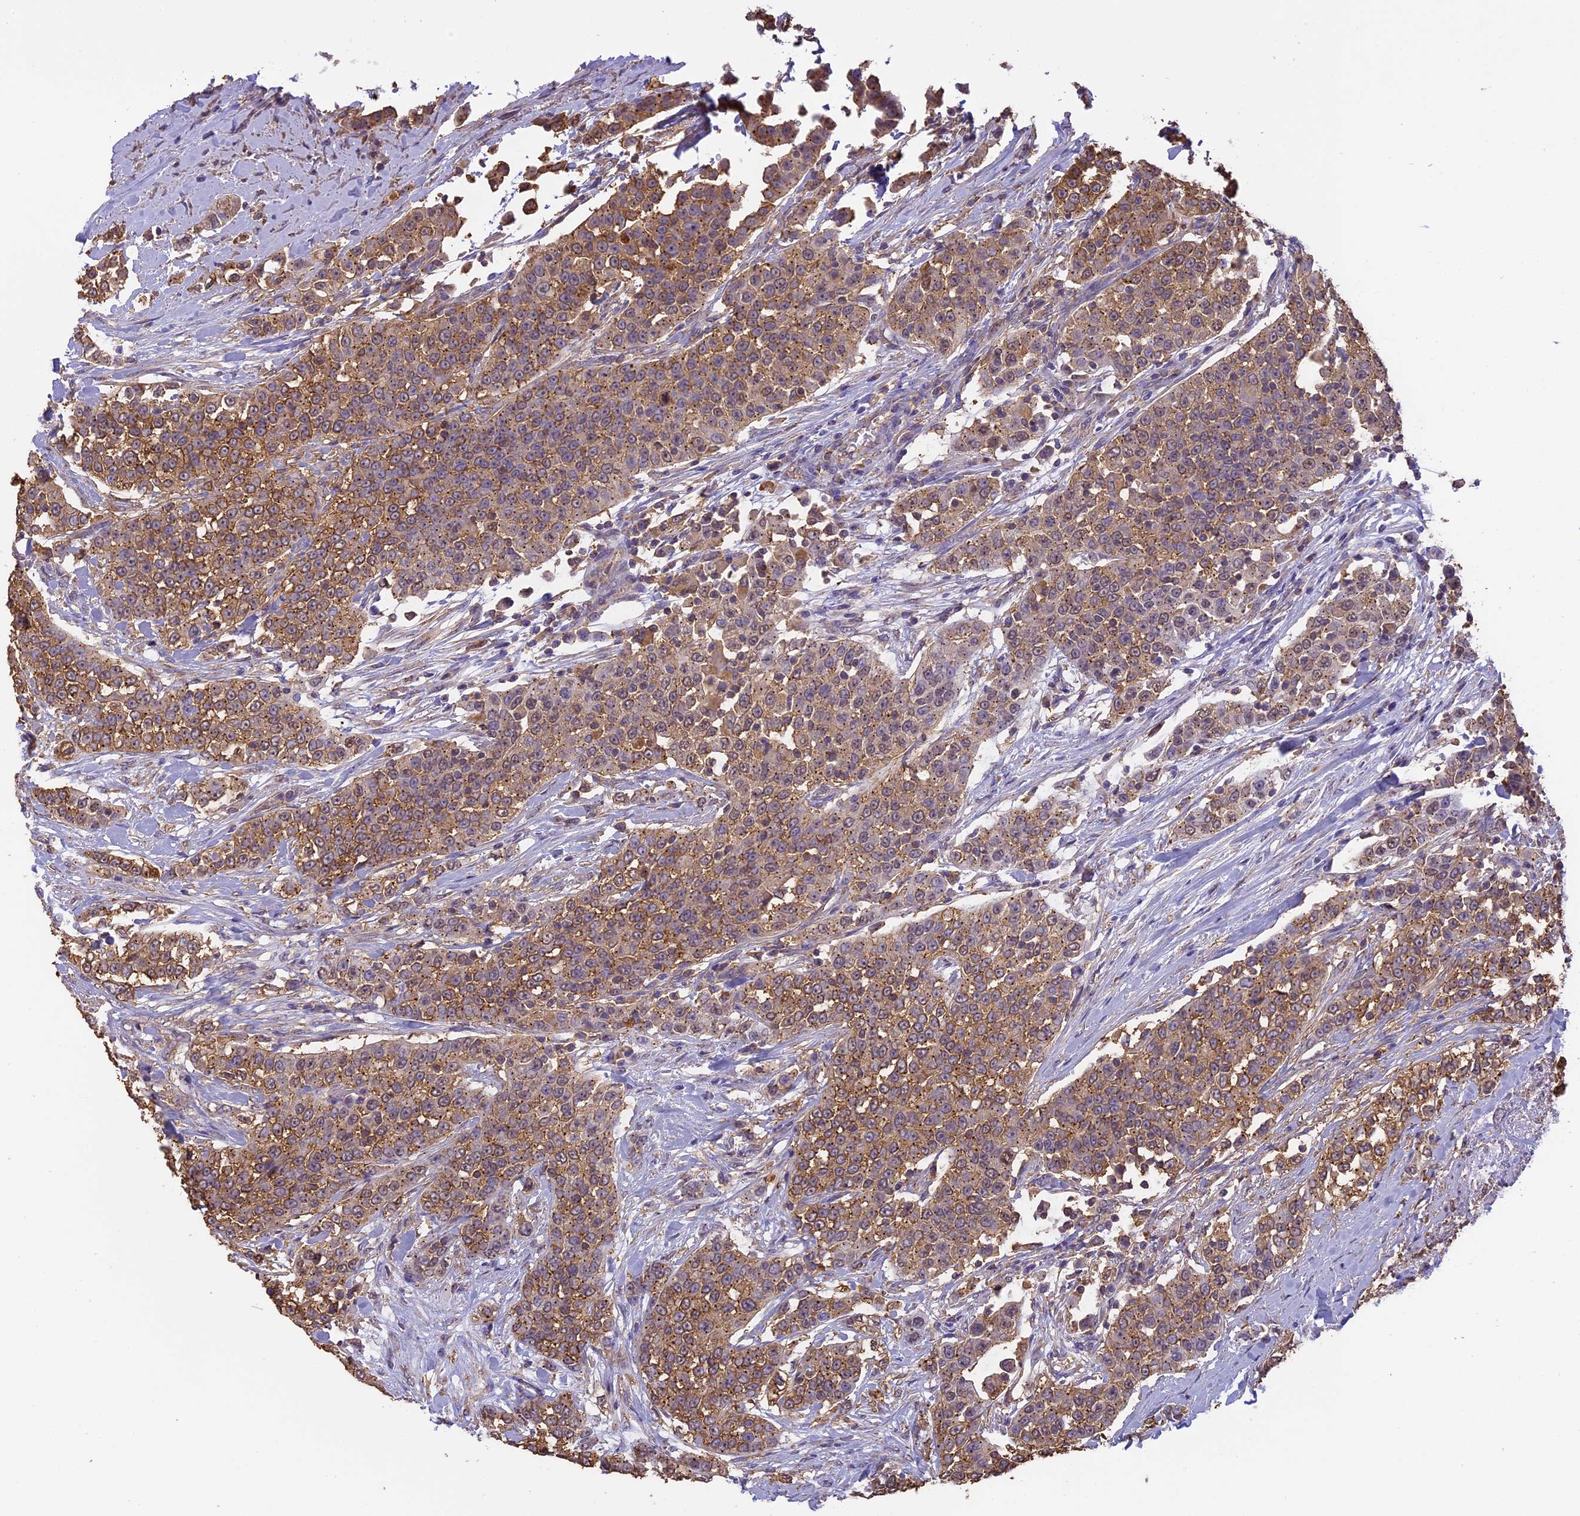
{"staining": {"intensity": "moderate", "quantity": ">75%", "location": "cytoplasmic/membranous,nuclear"}, "tissue": "urothelial cancer", "cell_type": "Tumor cells", "image_type": "cancer", "snomed": [{"axis": "morphology", "description": "Urothelial carcinoma, High grade"}, {"axis": "topography", "description": "Urinary bladder"}], "caption": "Urothelial cancer stained for a protein reveals moderate cytoplasmic/membranous and nuclear positivity in tumor cells. Nuclei are stained in blue.", "gene": "ARHGAP19", "patient": {"sex": "female", "age": 80}}